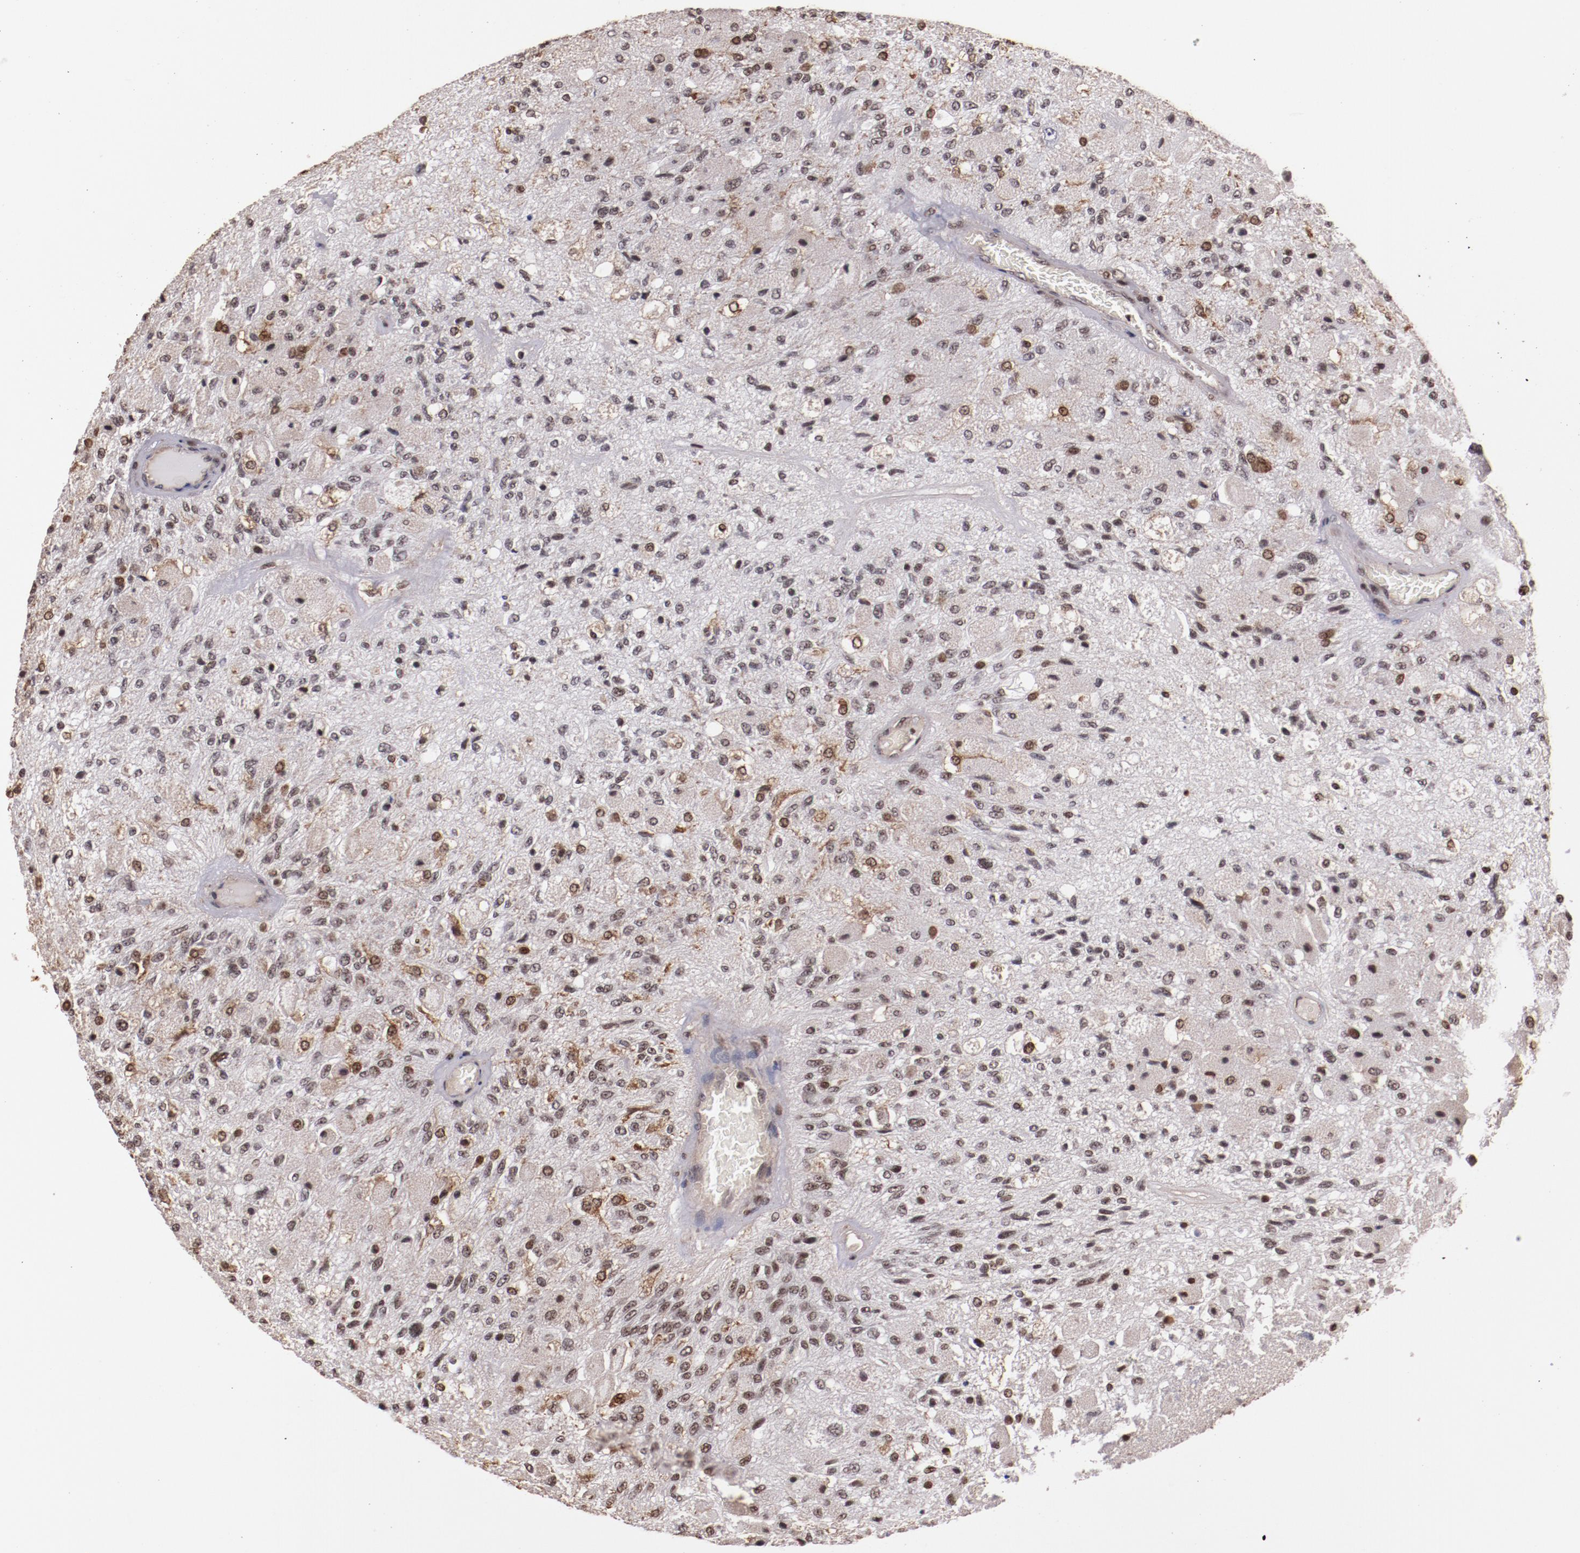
{"staining": {"intensity": "moderate", "quantity": "25%-75%", "location": "nuclear"}, "tissue": "glioma", "cell_type": "Tumor cells", "image_type": "cancer", "snomed": [{"axis": "morphology", "description": "Normal tissue, NOS"}, {"axis": "morphology", "description": "Glioma, malignant, High grade"}, {"axis": "topography", "description": "Cerebral cortex"}], "caption": "Tumor cells display medium levels of moderate nuclear staining in about 25%-75% of cells in glioma.", "gene": "STAG2", "patient": {"sex": "male", "age": 77}}